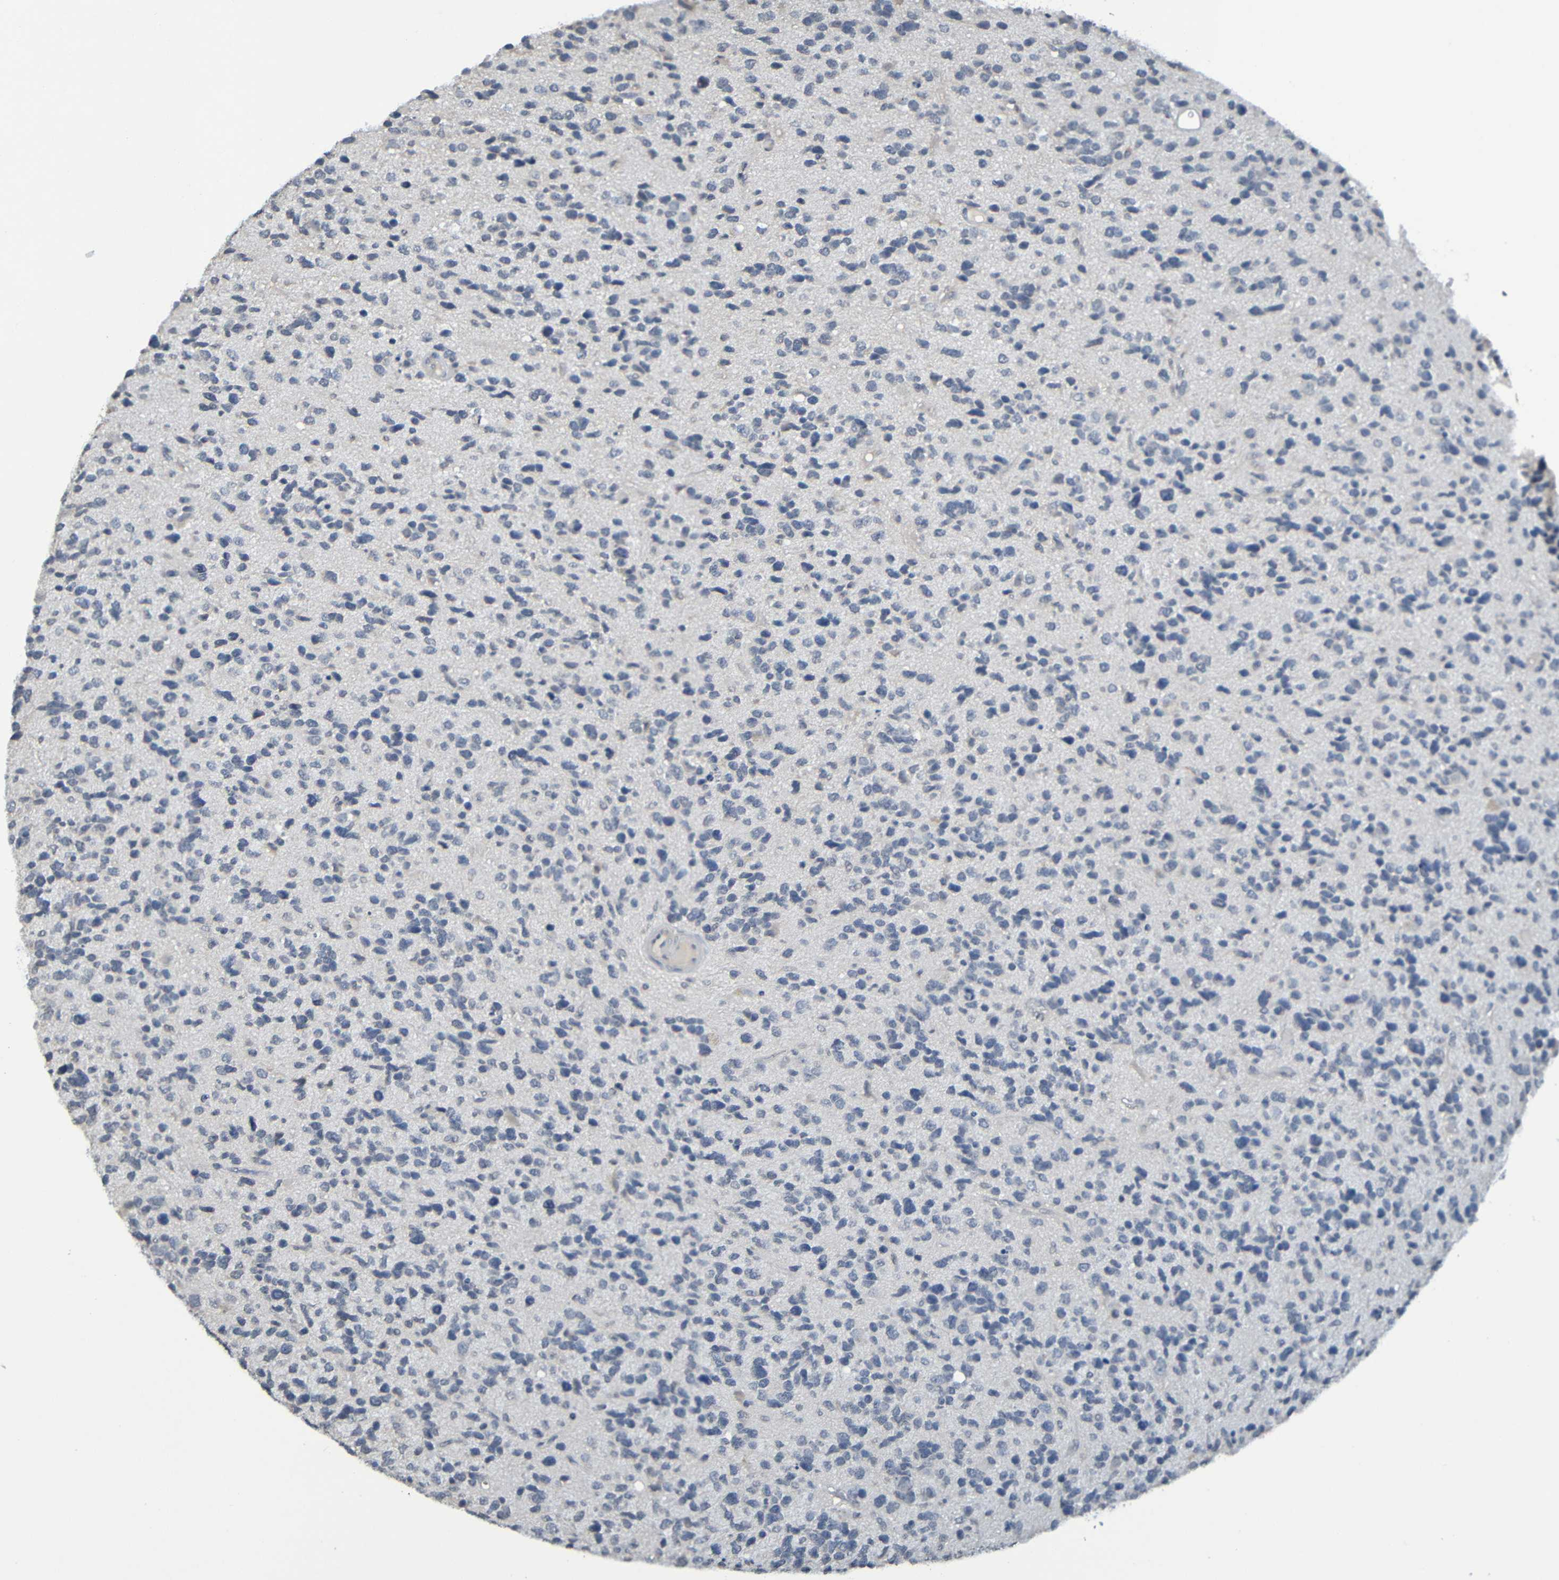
{"staining": {"intensity": "negative", "quantity": "none", "location": "none"}, "tissue": "glioma", "cell_type": "Tumor cells", "image_type": "cancer", "snomed": [{"axis": "morphology", "description": "Glioma, malignant, High grade"}, {"axis": "topography", "description": "Brain"}], "caption": "This is an immunohistochemistry (IHC) image of human high-grade glioma (malignant). There is no staining in tumor cells.", "gene": "C3AR1", "patient": {"sex": "female", "age": 58}}